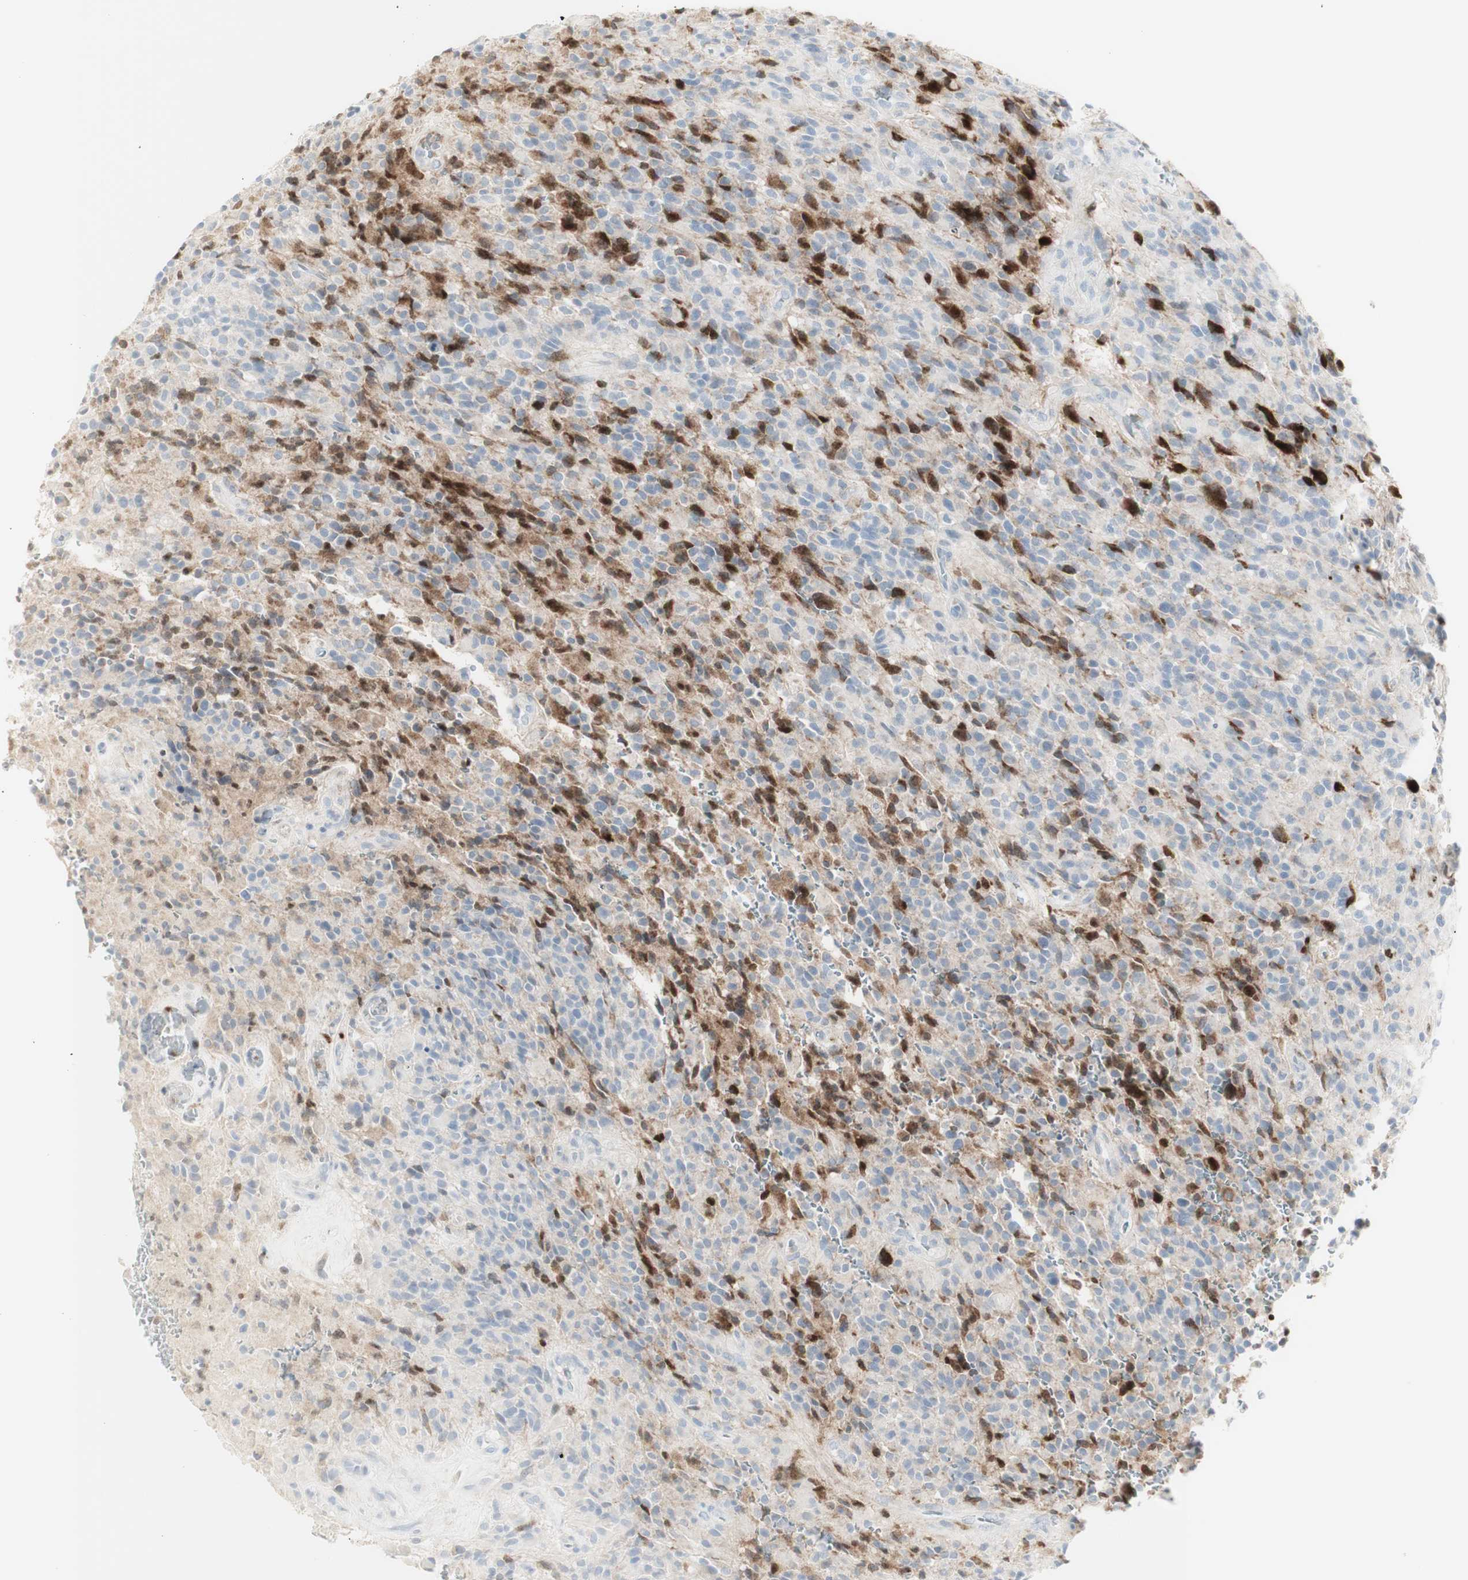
{"staining": {"intensity": "strong", "quantity": "25%-75%", "location": "cytoplasmic/membranous"}, "tissue": "glioma", "cell_type": "Tumor cells", "image_type": "cancer", "snomed": [{"axis": "morphology", "description": "Glioma, malignant, High grade"}, {"axis": "topography", "description": "Brain"}], "caption": "Strong cytoplasmic/membranous protein positivity is appreciated in about 25%-75% of tumor cells in malignant glioma (high-grade).", "gene": "MDK", "patient": {"sex": "male", "age": 71}}